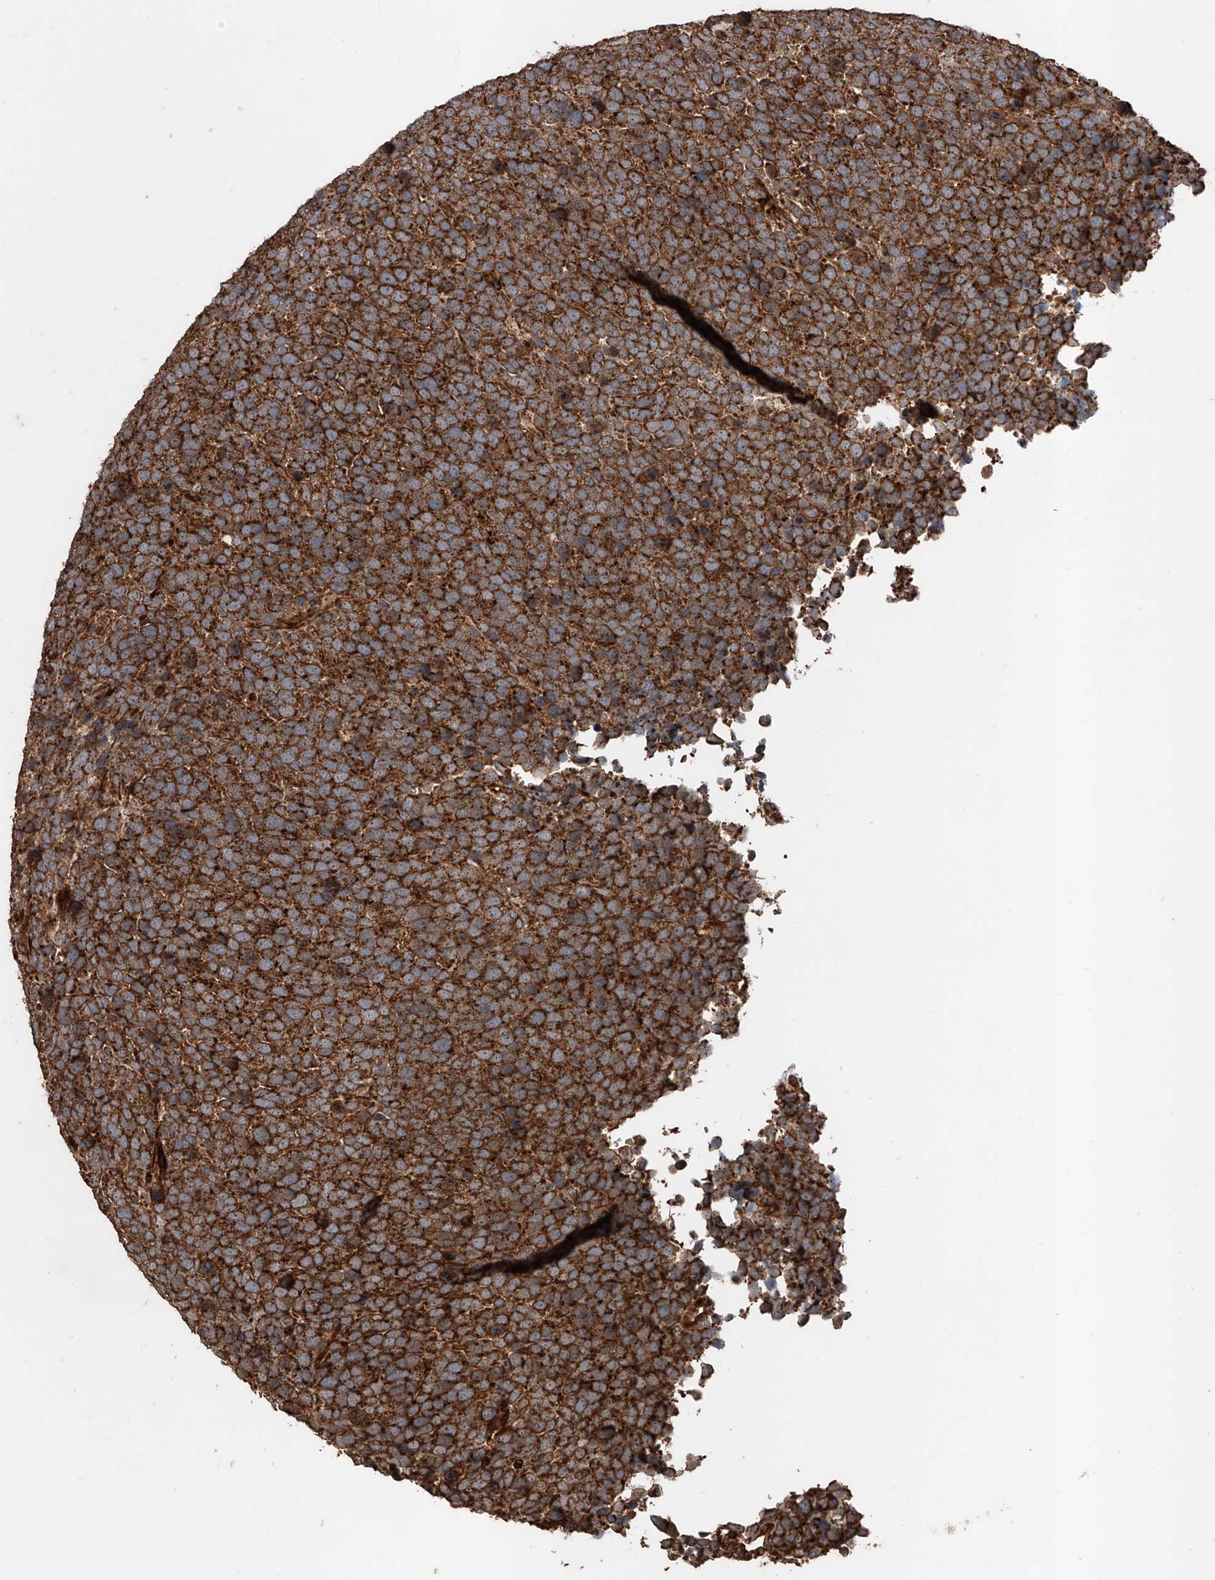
{"staining": {"intensity": "strong", "quantity": ">75%", "location": "cytoplasmic/membranous"}, "tissue": "urothelial cancer", "cell_type": "Tumor cells", "image_type": "cancer", "snomed": [{"axis": "morphology", "description": "Urothelial carcinoma, High grade"}, {"axis": "topography", "description": "Urinary bladder"}], "caption": "DAB (3,3'-diaminobenzidine) immunohistochemical staining of human urothelial cancer exhibits strong cytoplasmic/membranous protein positivity in about >75% of tumor cells. The staining is performed using DAB brown chromogen to label protein expression. The nuclei are counter-stained blue using hematoxylin.", "gene": "PISD", "patient": {"sex": "female", "age": 82}}